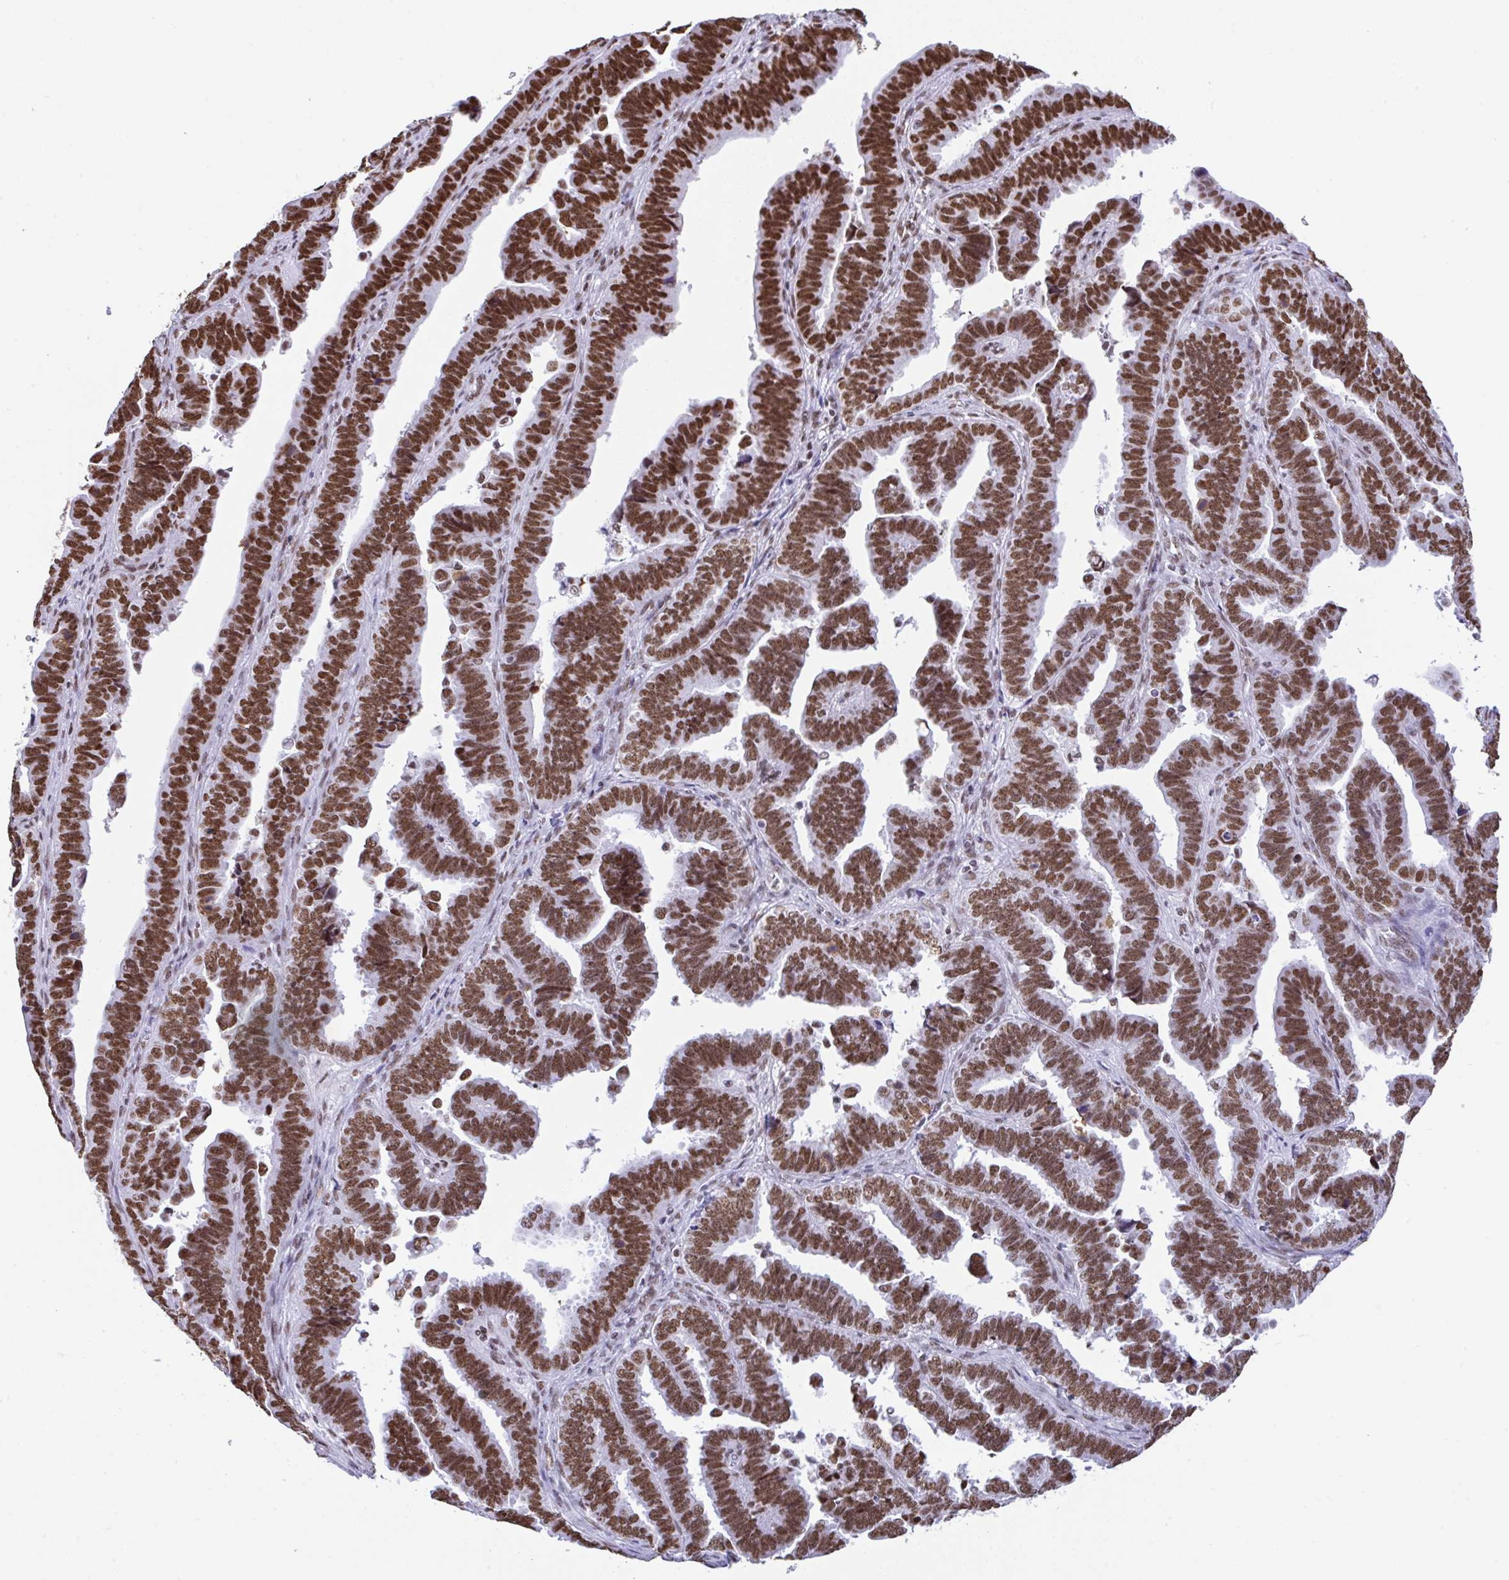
{"staining": {"intensity": "strong", "quantity": ">75%", "location": "nuclear"}, "tissue": "endometrial cancer", "cell_type": "Tumor cells", "image_type": "cancer", "snomed": [{"axis": "morphology", "description": "Adenocarcinoma, NOS"}, {"axis": "topography", "description": "Endometrium"}], "caption": "DAB (3,3'-diaminobenzidine) immunohistochemical staining of human endometrial adenocarcinoma displays strong nuclear protein staining in about >75% of tumor cells.", "gene": "DDX52", "patient": {"sex": "female", "age": 75}}